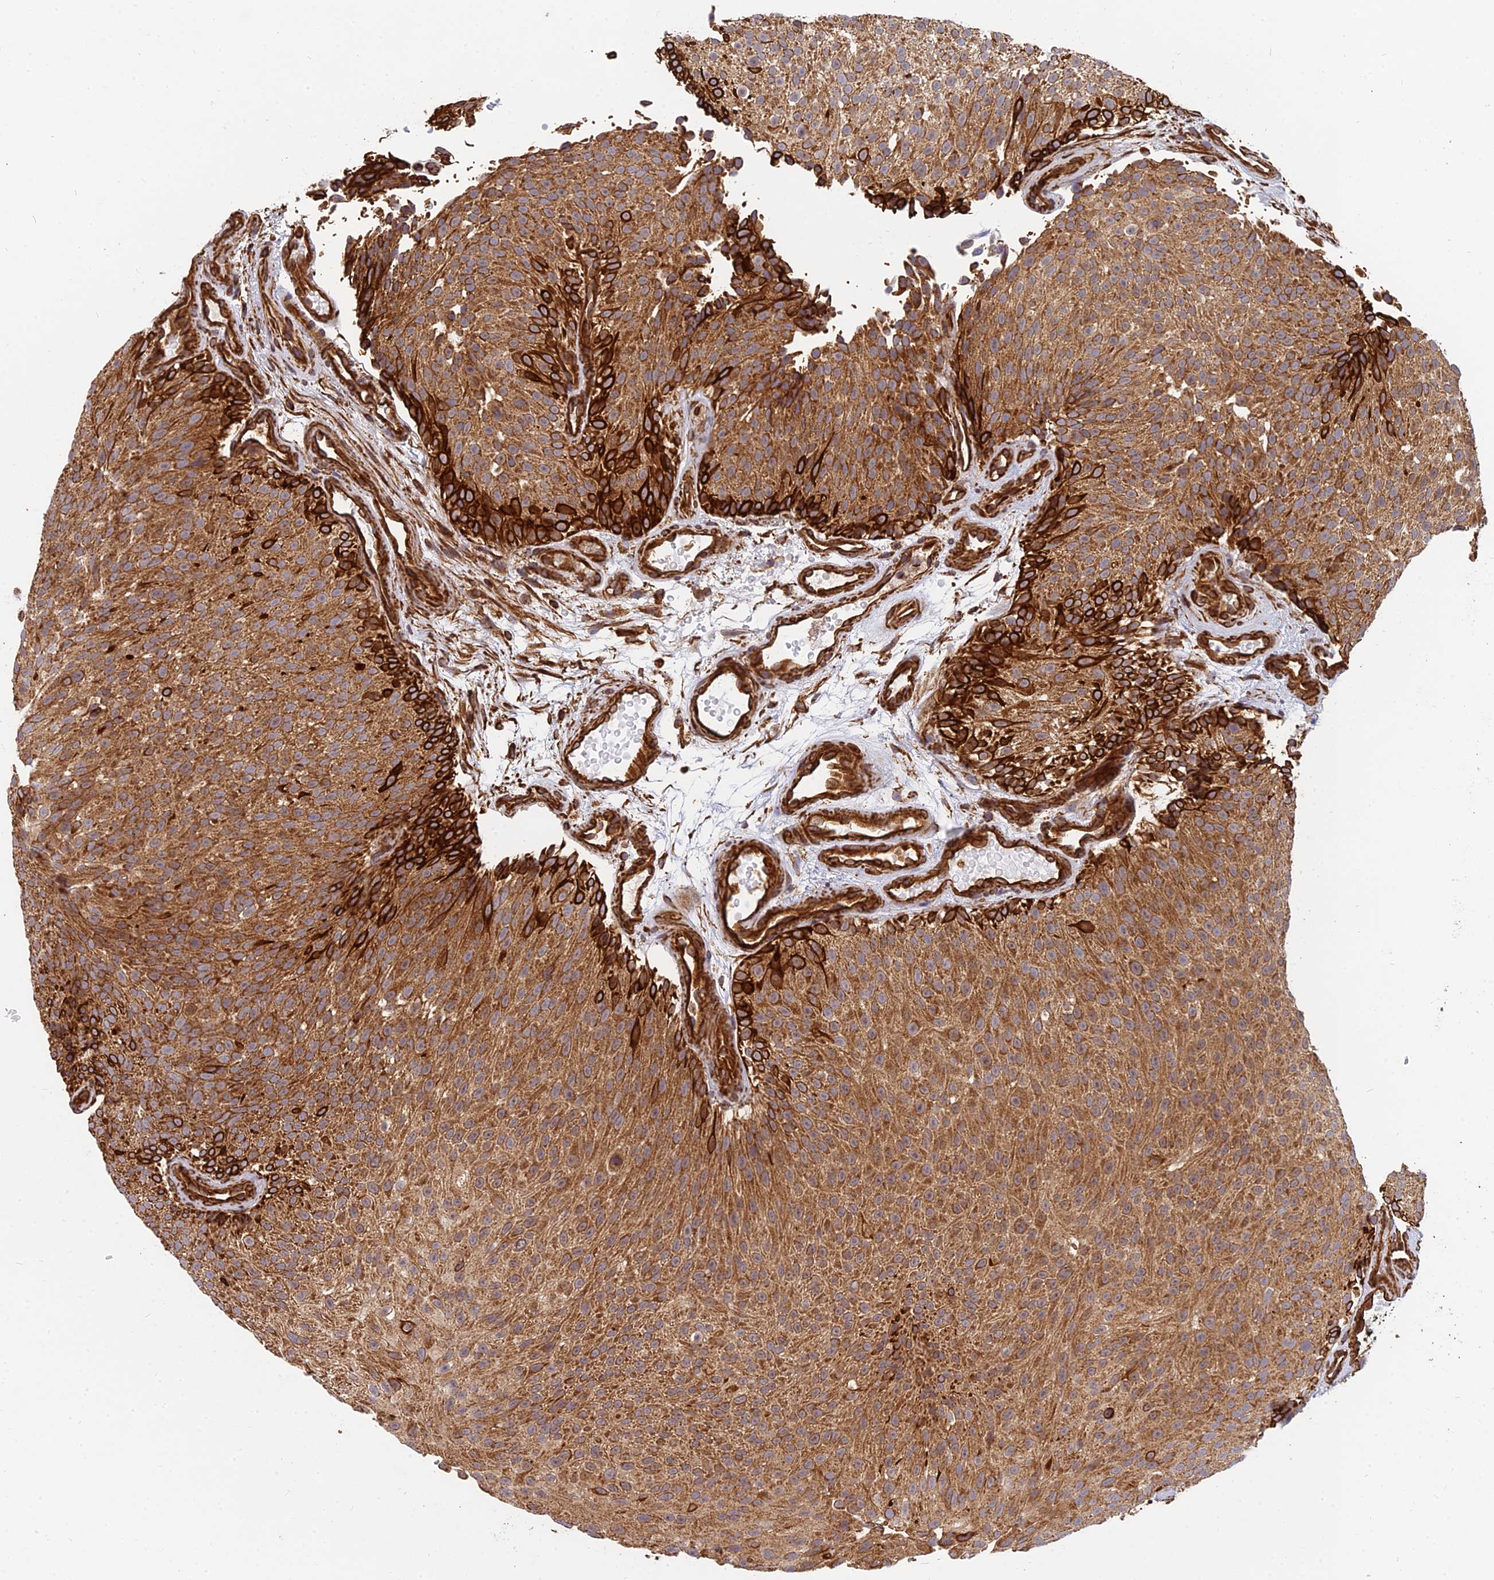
{"staining": {"intensity": "strong", "quantity": ">75%", "location": "cytoplasmic/membranous"}, "tissue": "urothelial cancer", "cell_type": "Tumor cells", "image_type": "cancer", "snomed": [{"axis": "morphology", "description": "Urothelial carcinoma, Low grade"}, {"axis": "topography", "description": "Urinary bladder"}], "caption": "Protein staining of low-grade urothelial carcinoma tissue exhibits strong cytoplasmic/membranous expression in about >75% of tumor cells. Nuclei are stained in blue.", "gene": "DSTYK", "patient": {"sex": "male", "age": 78}}